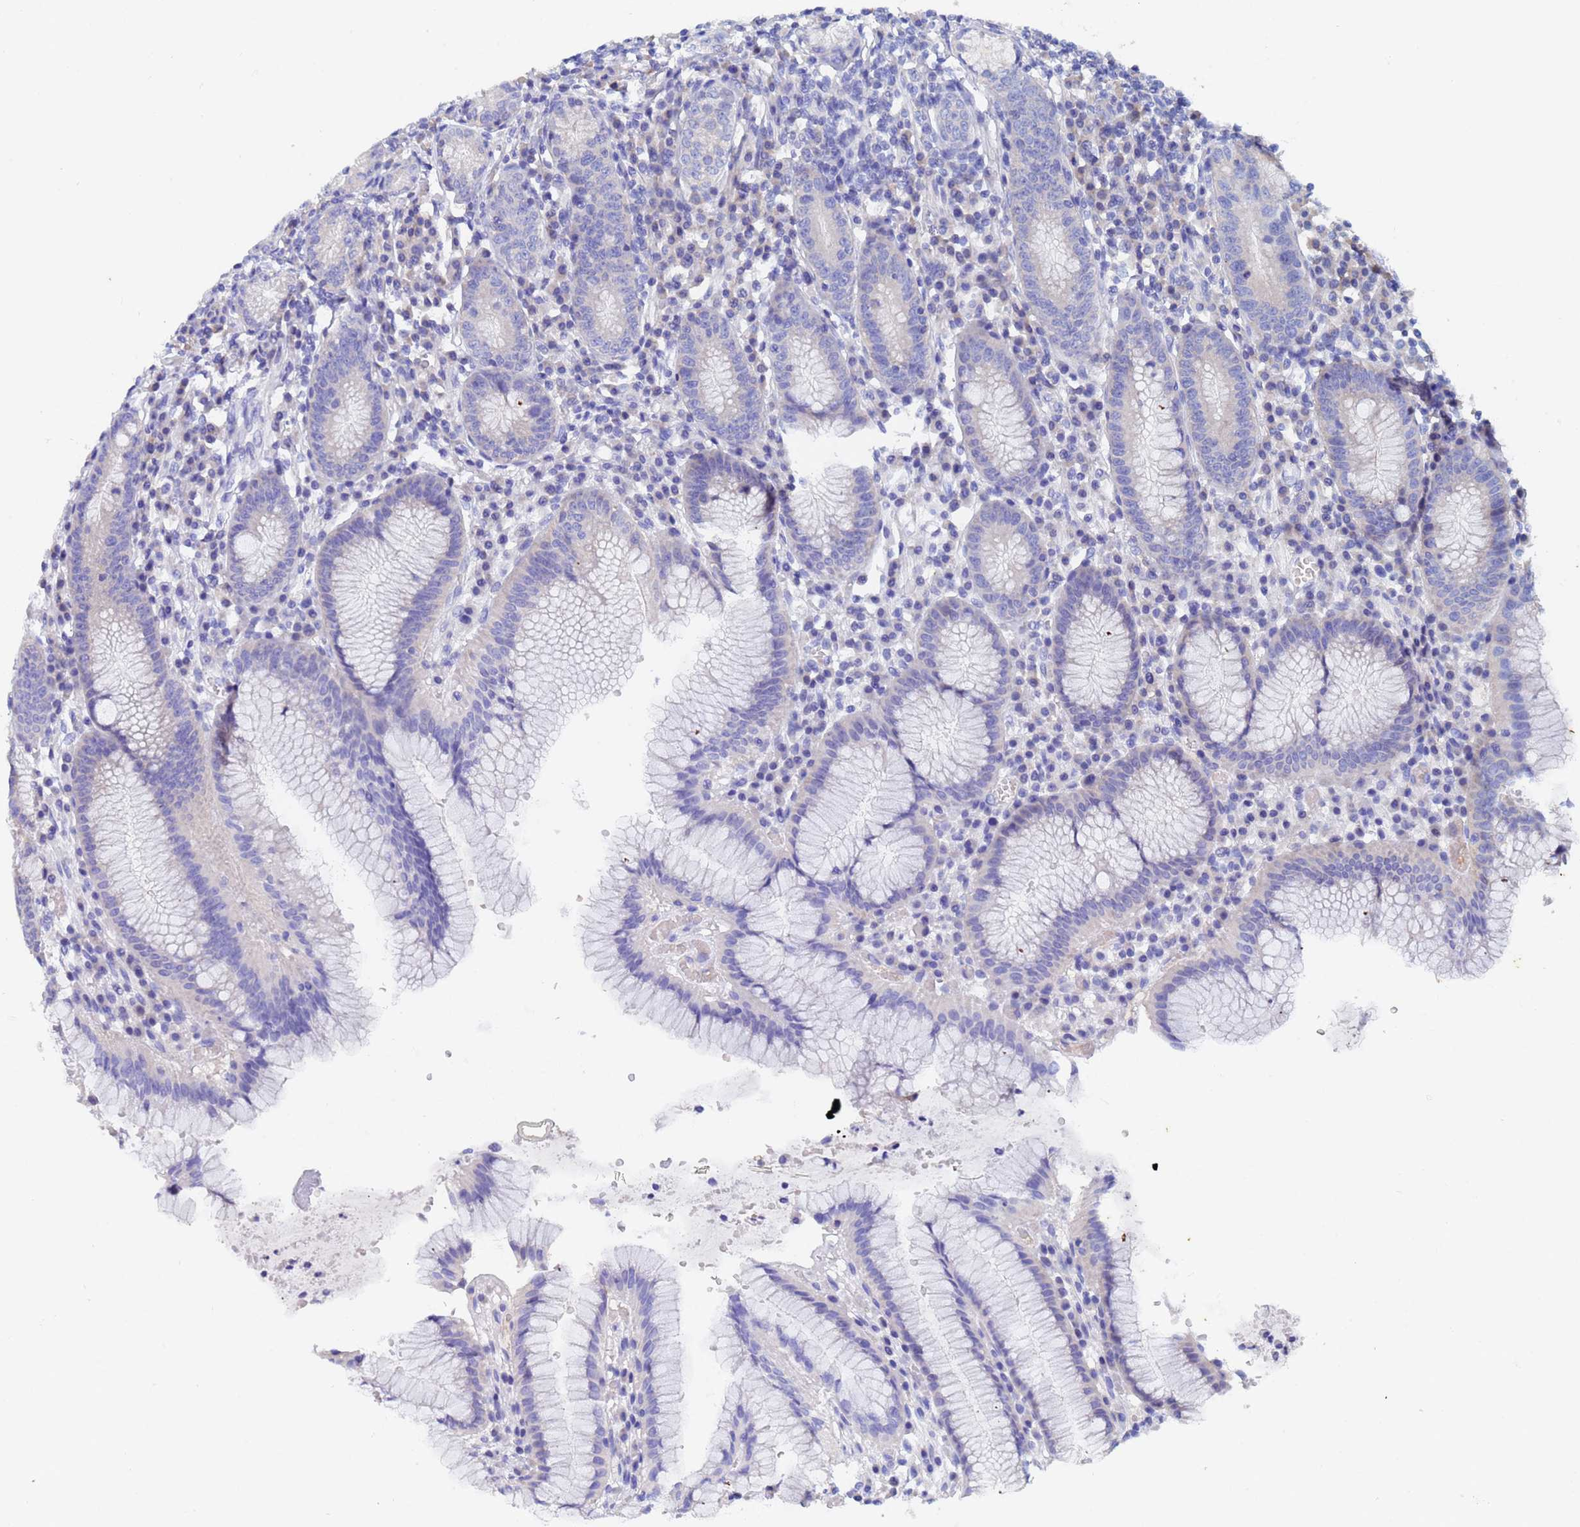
{"staining": {"intensity": "weak", "quantity": "<25%", "location": "cytoplasmic/membranous"}, "tissue": "stomach", "cell_type": "Glandular cells", "image_type": "normal", "snomed": [{"axis": "morphology", "description": "Normal tissue, NOS"}, {"axis": "topography", "description": "Stomach"}], "caption": "High power microscopy micrograph of an immunohistochemistry (IHC) image of benign stomach, revealing no significant expression in glandular cells.", "gene": "UBE2O", "patient": {"sex": "male", "age": 55}}